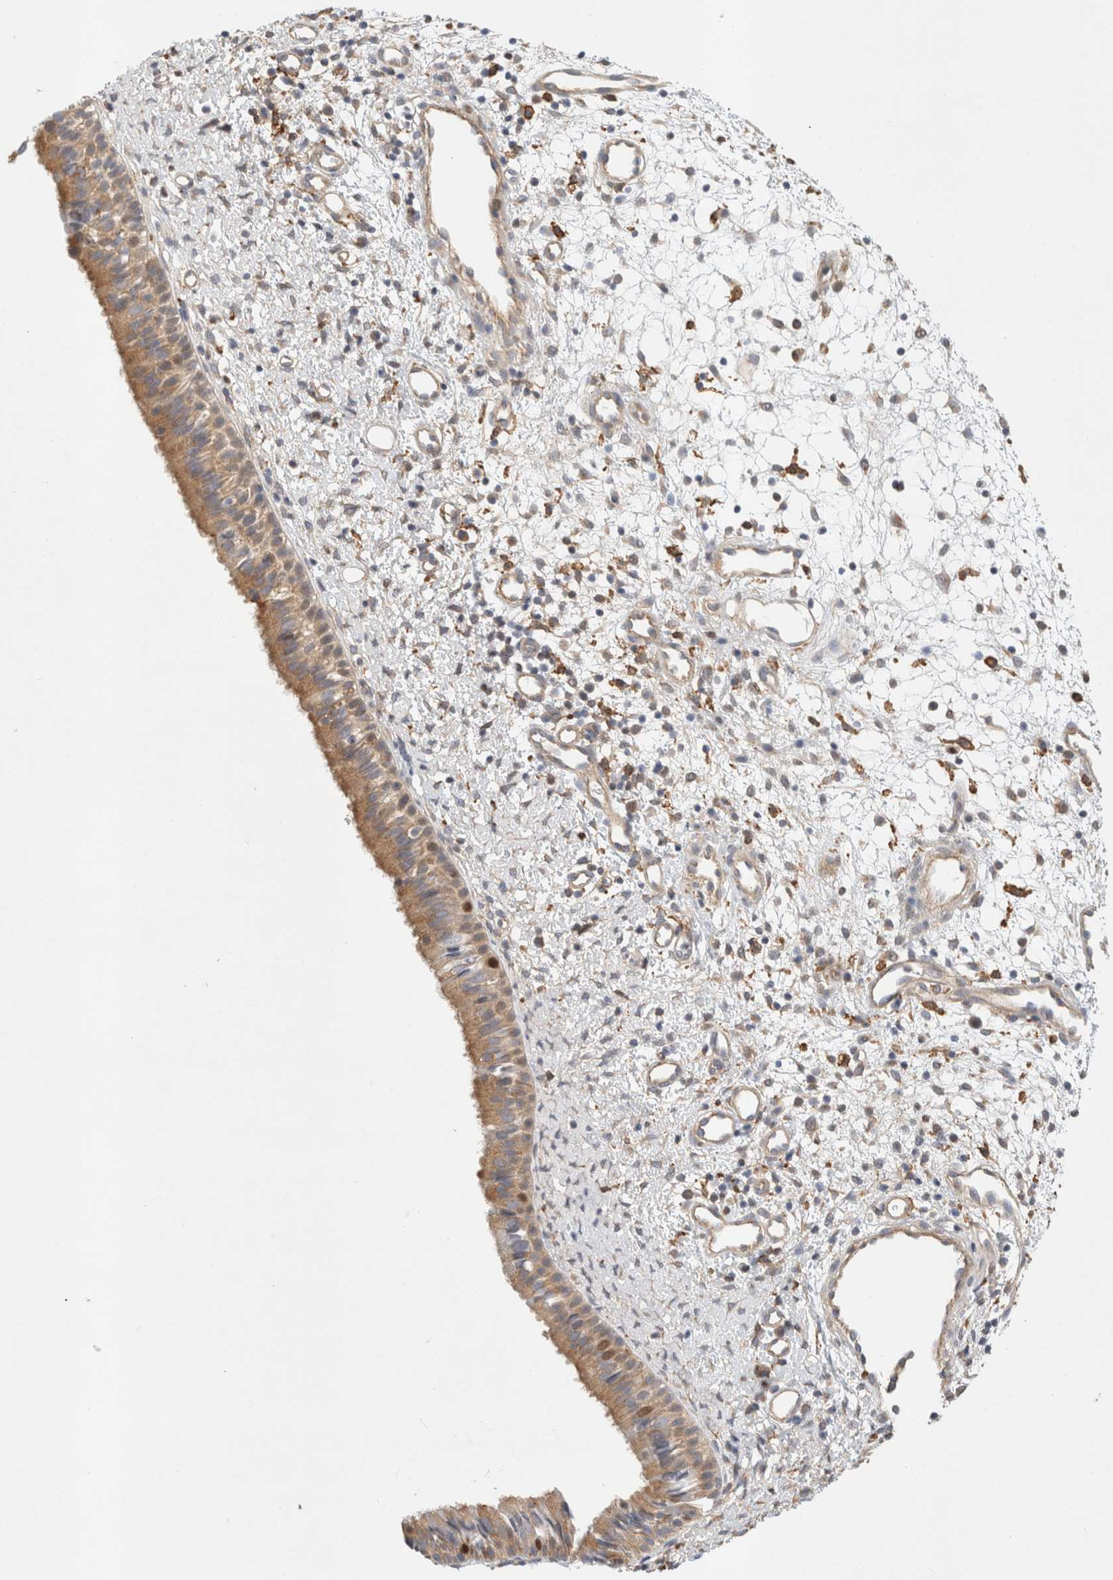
{"staining": {"intensity": "moderate", "quantity": ">75%", "location": "cytoplasmic/membranous"}, "tissue": "nasopharynx", "cell_type": "Respiratory epithelial cells", "image_type": "normal", "snomed": [{"axis": "morphology", "description": "Normal tissue, NOS"}, {"axis": "topography", "description": "Nasopharynx"}], "caption": "This photomicrograph displays IHC staining of benign human nasopharynx, with medium moderate cytoplasmic/membranous staining in about >75% of respiratory epithelial cells.", "gene": "CDCA7L", "patient": {"sex": "male", "age": 22}}